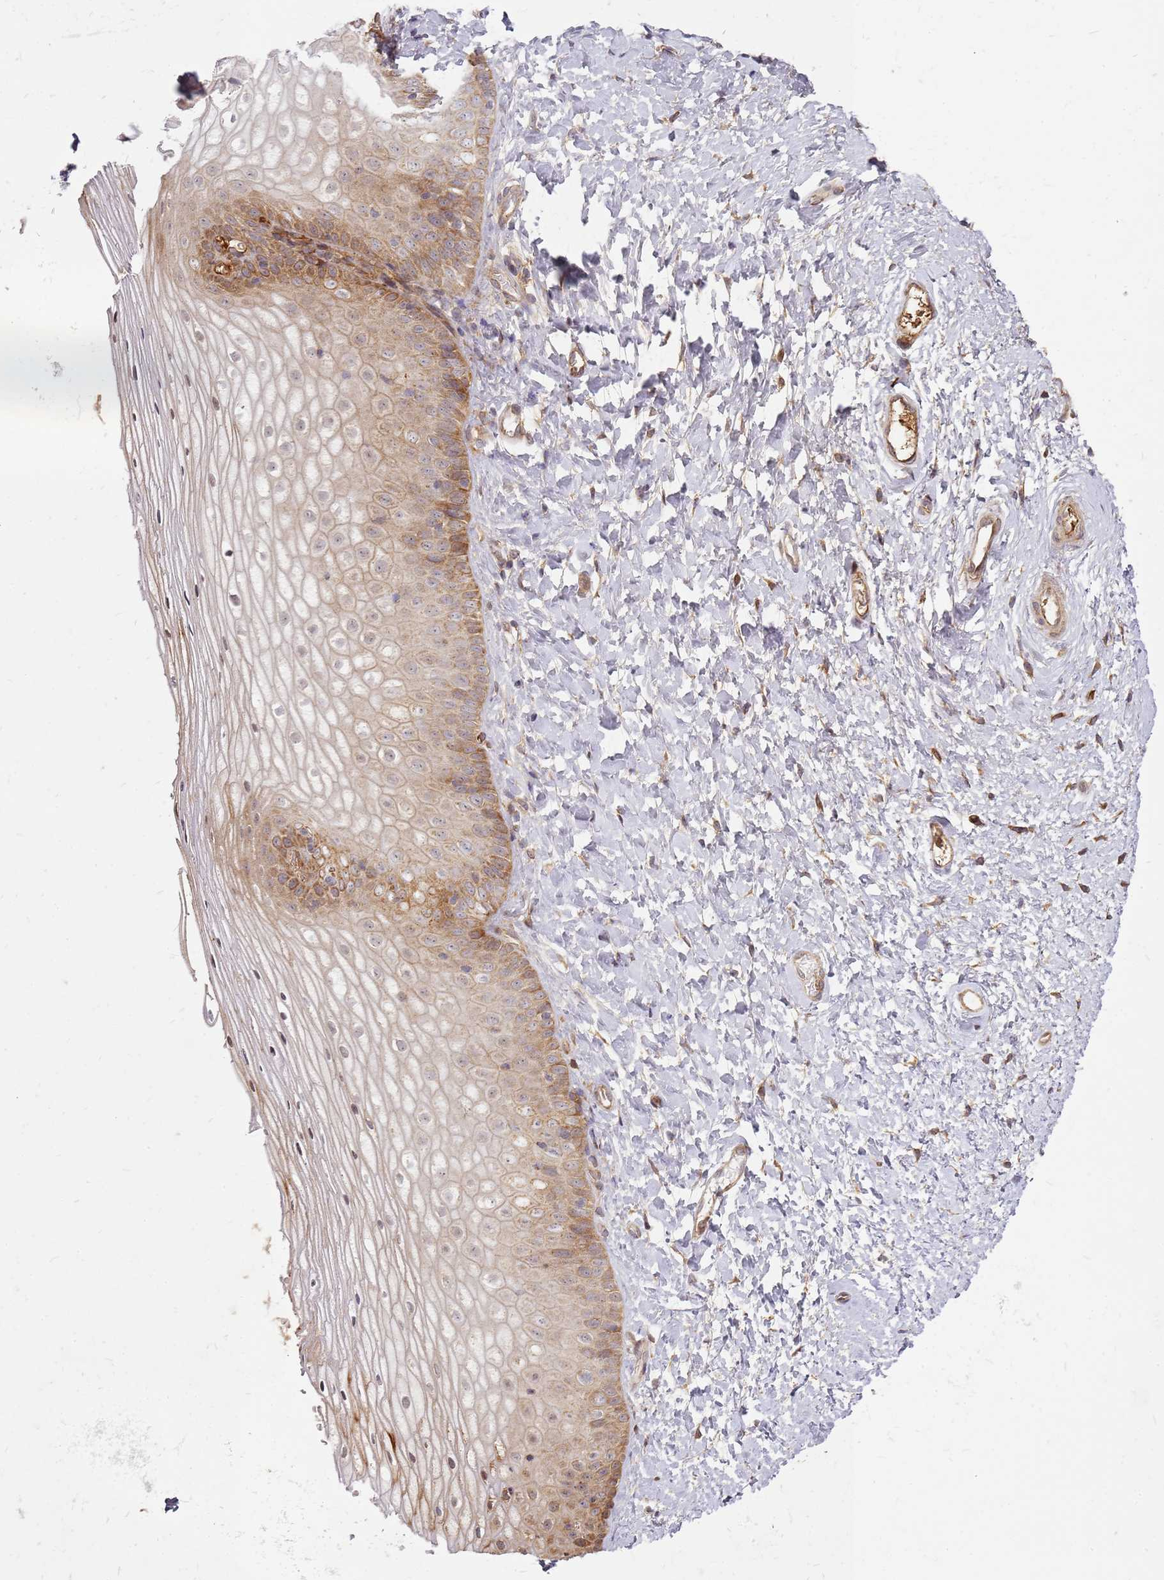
{"staining": {"intensity": "moderate", "quantity": "25%-75%", "location": "cytoplasmic/membranous"}, "tissue": "vagina", "cell_type": "Squamous epithelial cells", "image_type": "normal", "snomed": [{"axis": "morphology", "description": "Normal tissue, NOS"}, {"axis": "topography", "description": "Vagina"}], "caption": "A histopathology image showing moderate cytoplasmic/membranous staining in approximately 25%-75% of squamous epithelial cells in benign vagina, as visualized by brown immunohistochemical staining.", "gene": "CCDC159", "patient": {"sex": "female", "age": 65}}